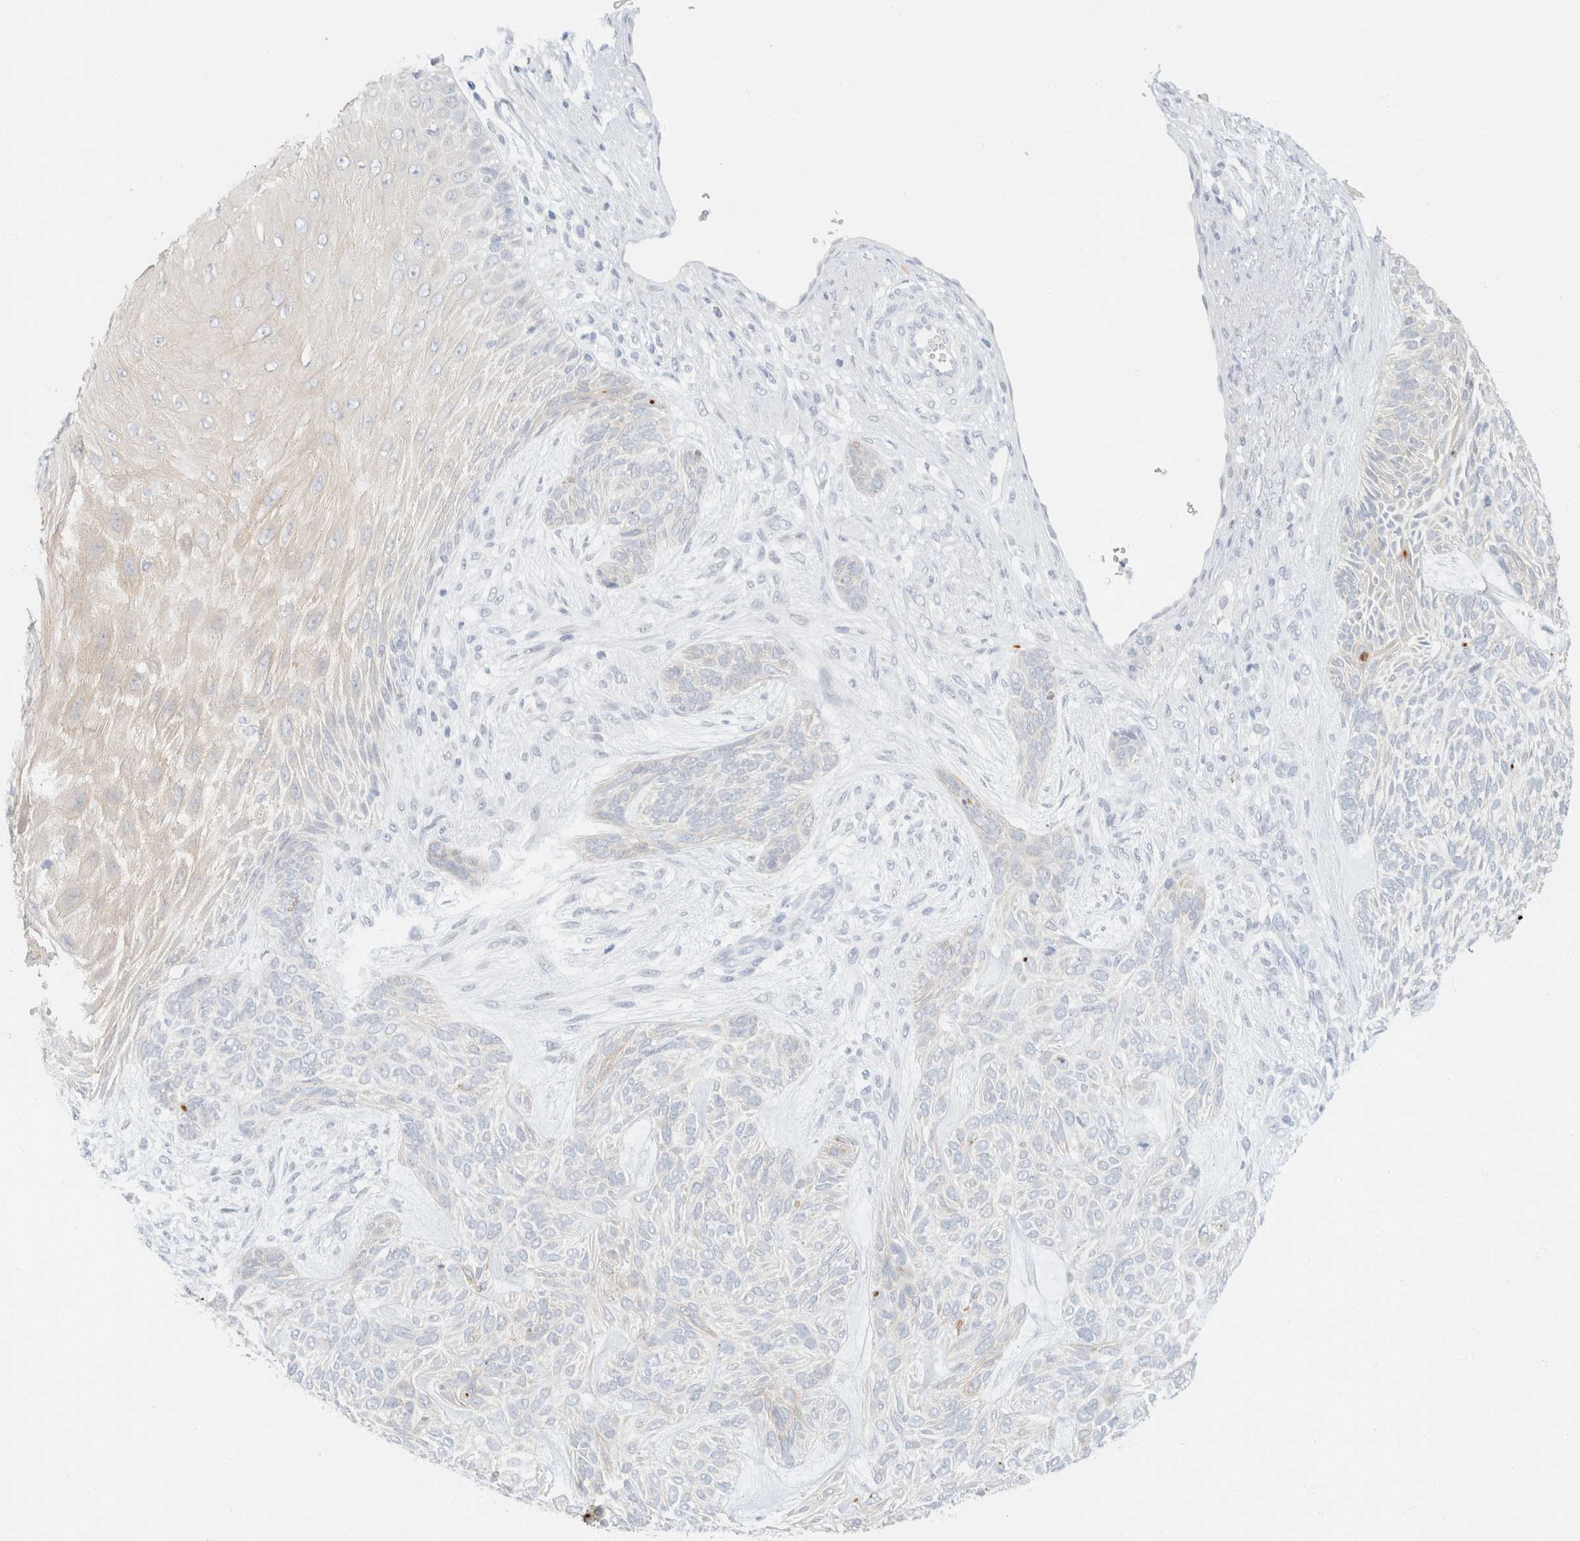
{"staining": {"intensity": "negative", "quantity": "none", "location": "none"}, "tissue": "skin cancer", "cell_type": "Tumor cells", "image_type": "cancer", "snomed": [{"axis": "morphology", "description": "Basal cell carcinoma"}, {"axis": "topography", "description": "Skin"}], "caption": "Skin cancer (basal cell carcinoma) was stained to show a protein in brown. There is no significant positivity in tumor cells.", "gene": "KRT20", "patient": {"sex": "male", "age": 55}}